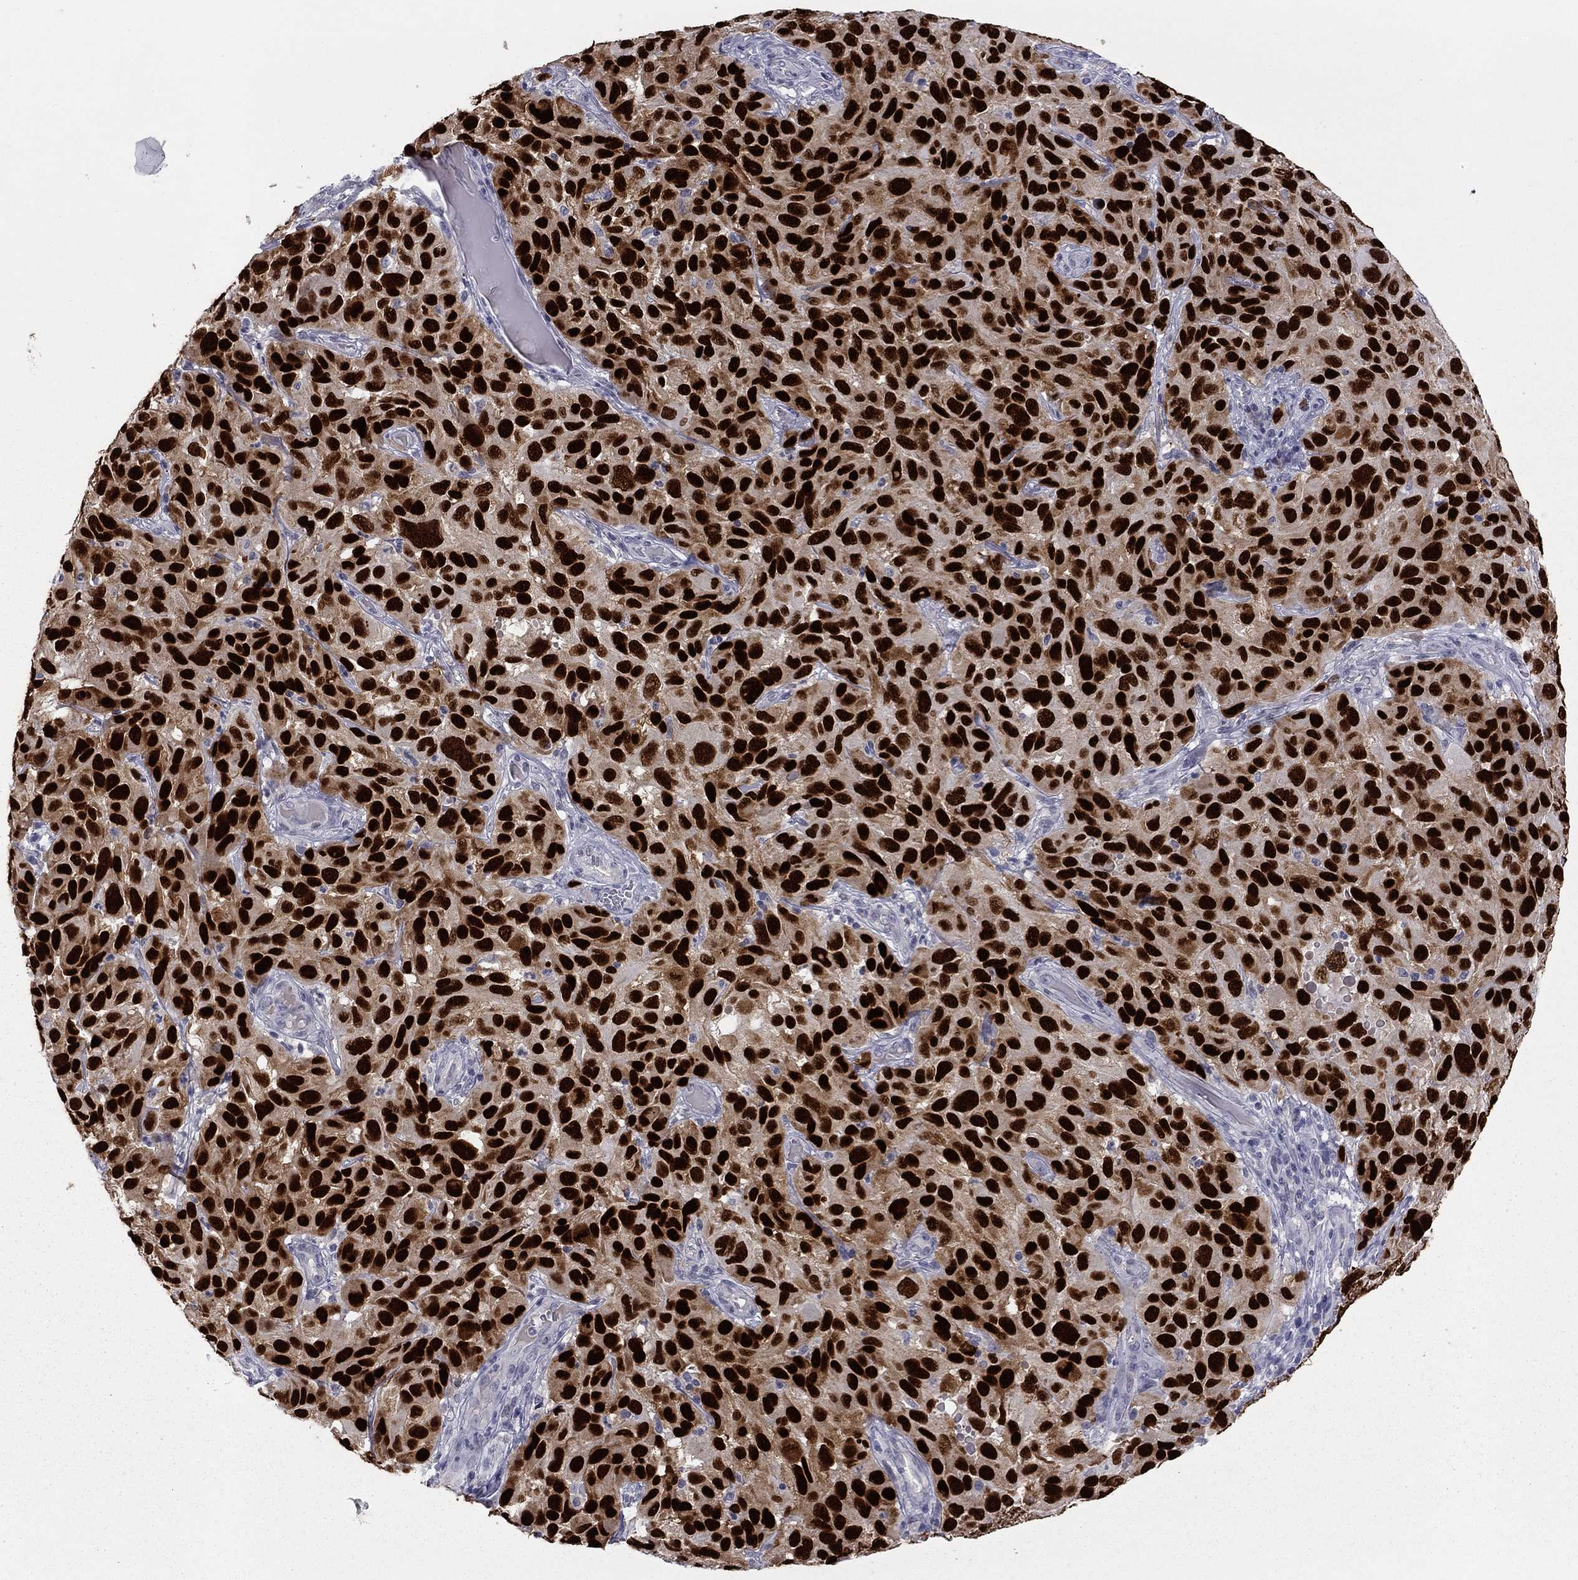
{"staining": {"intensity": "strong", "quantity": ">75%", "location": "nuclear"}, "tissue": "melanoma", "cell_type": "Tumor cells", "image_type": "cancer", "snomed": [{"axis": "morphology", "description": "Malignant melanoma, NOS"}, {"axis": "topography", "description": "Skin"}], "caption": "Protein expression analysis of human melanoma reveals strong nuclear staining in about >75% of tumor cells.", "gene": "TFAP2B", "patient": {"sex": "male", "age": 53}}